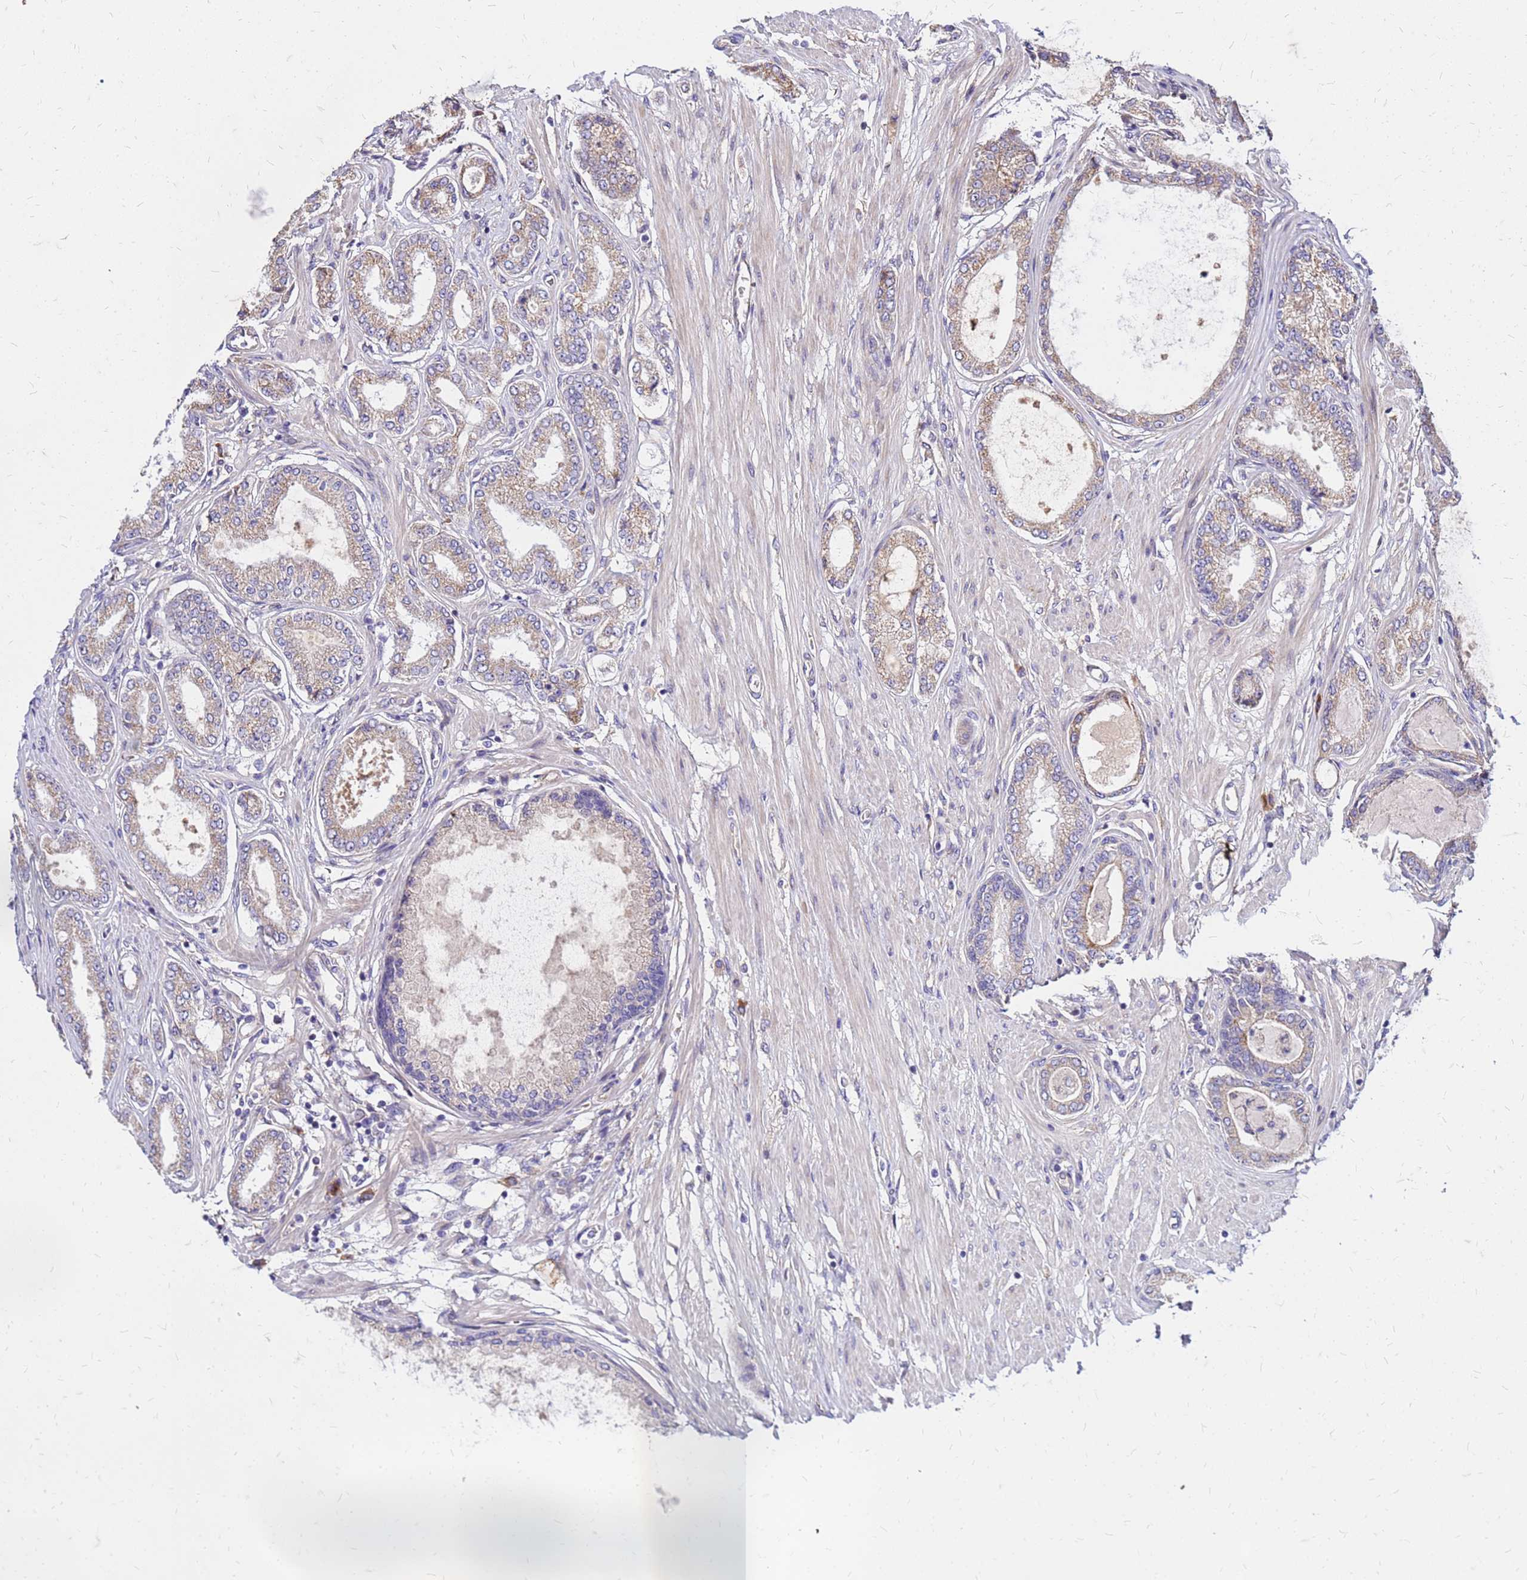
{"staining": {"intensity": "weak", "quantity": ">75%", "location": "cytoplasmic/membranous"}, "tissue": "prostate cancer", "cell_type": "Tumor cells", "image_type": "cancer", "snomed": [{"axis": "morphology", "description": "Adenocarcinoma, Low grade"}, {"axis": "topography", "description": "Prostate"}], "caption": "Approximately >75% of tumor cells in prostate adenocarcinoma (low-grade) reveal weak cytoplasmic/membranous protein staining as visualized by brown immunohistochemical staining.", "gene": "VMO1", "patient": {"sex": "male", "age": 63}}